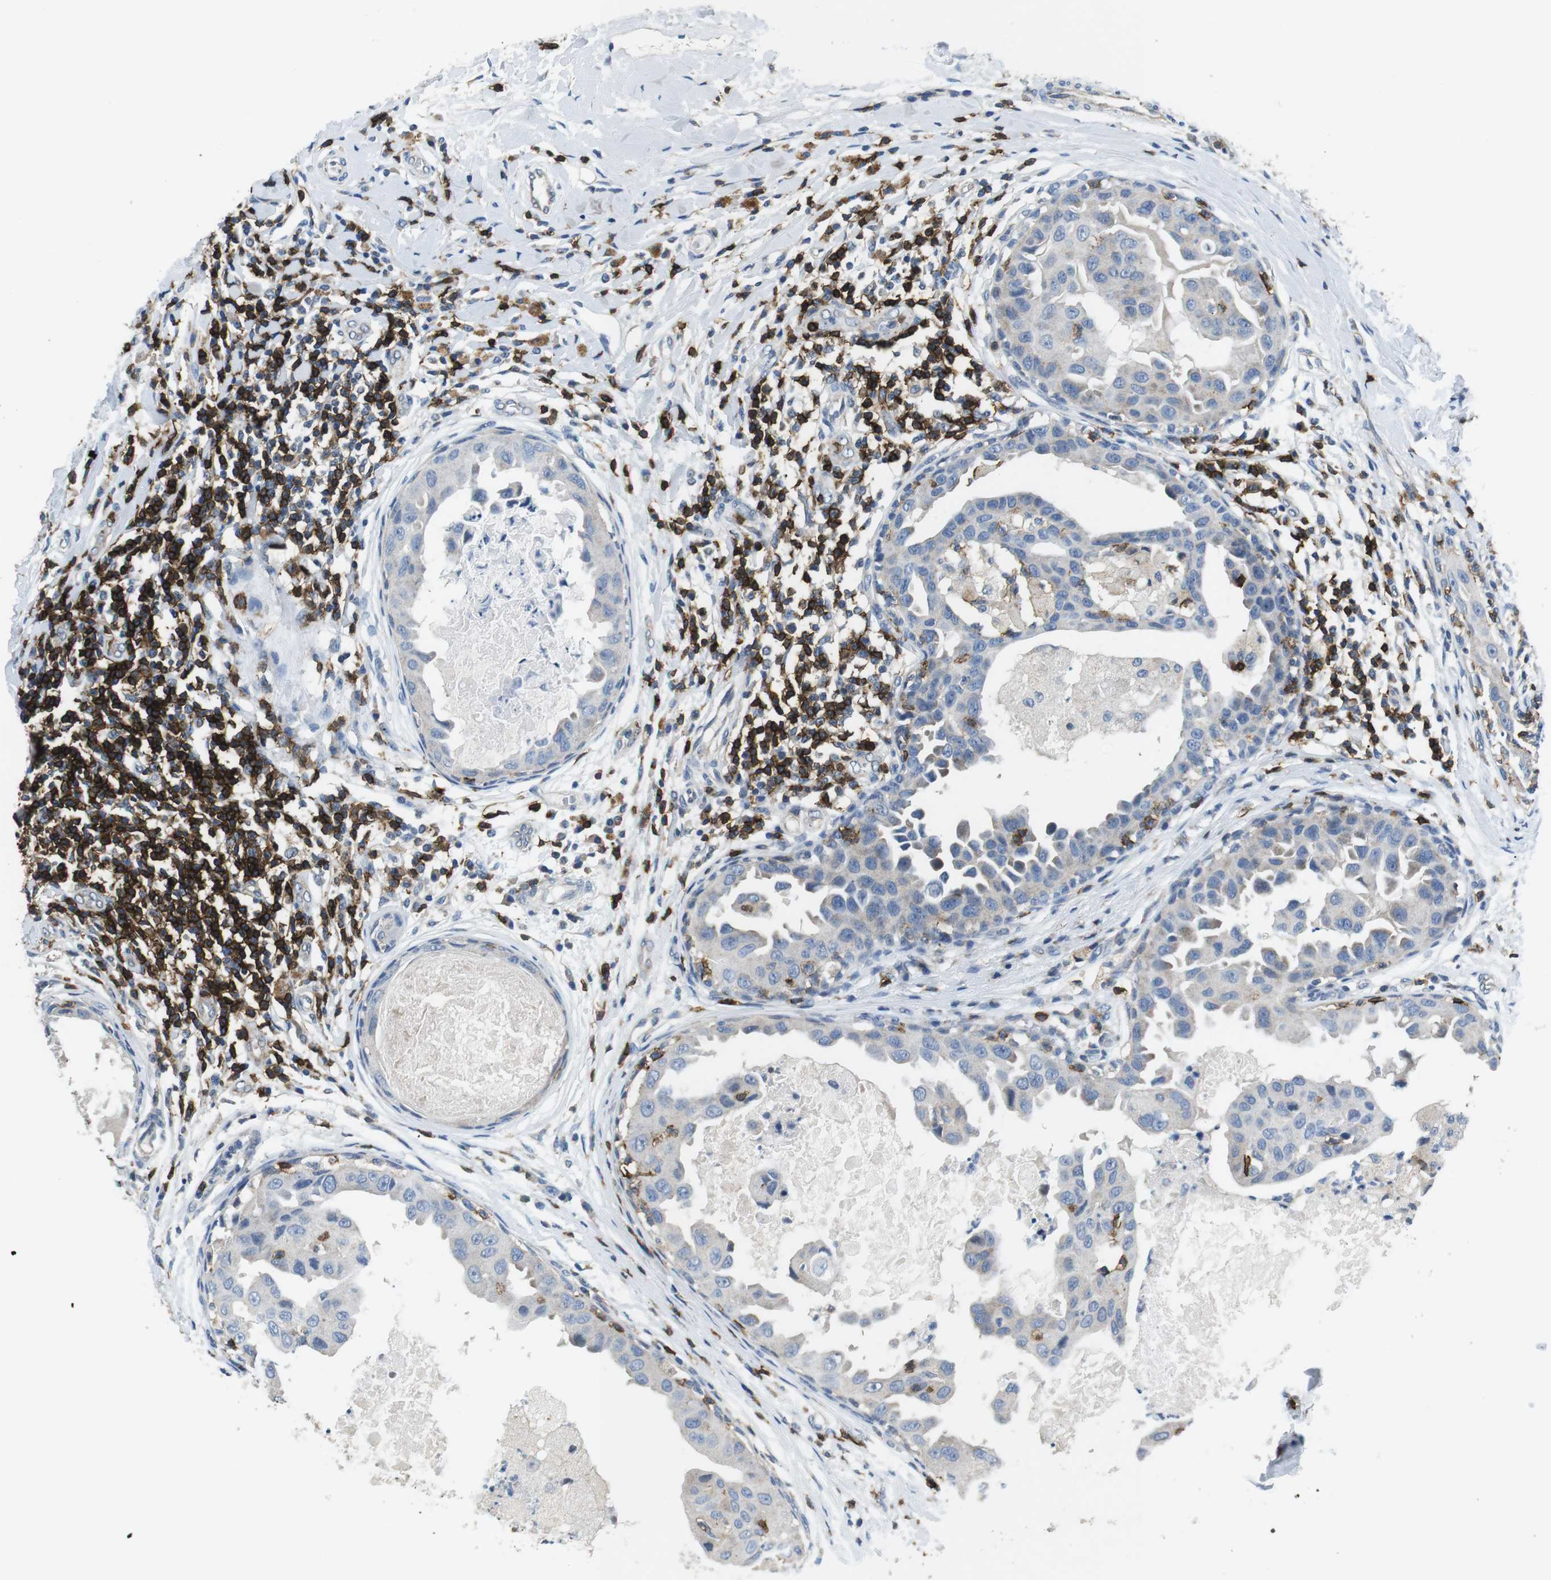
{"staining": {"intensity": "negative", "quantity": "none", "location": "none"}, "tissue": "breast cancer", "cell_type": "Tumor cells", "image_type": "cancer", "snomed": [{"axis": "morphology", "description": "Duct carcinoma"}, {"axis": "topography", "description": "Breast"}], "caption": "The immunohistochemistry micrograph has no significant expression in tumor cells of infiltrating ductal carcinoma (breast) tissue.", "gene": "CD6", "patient": {"sex": "female", "age": 27}}